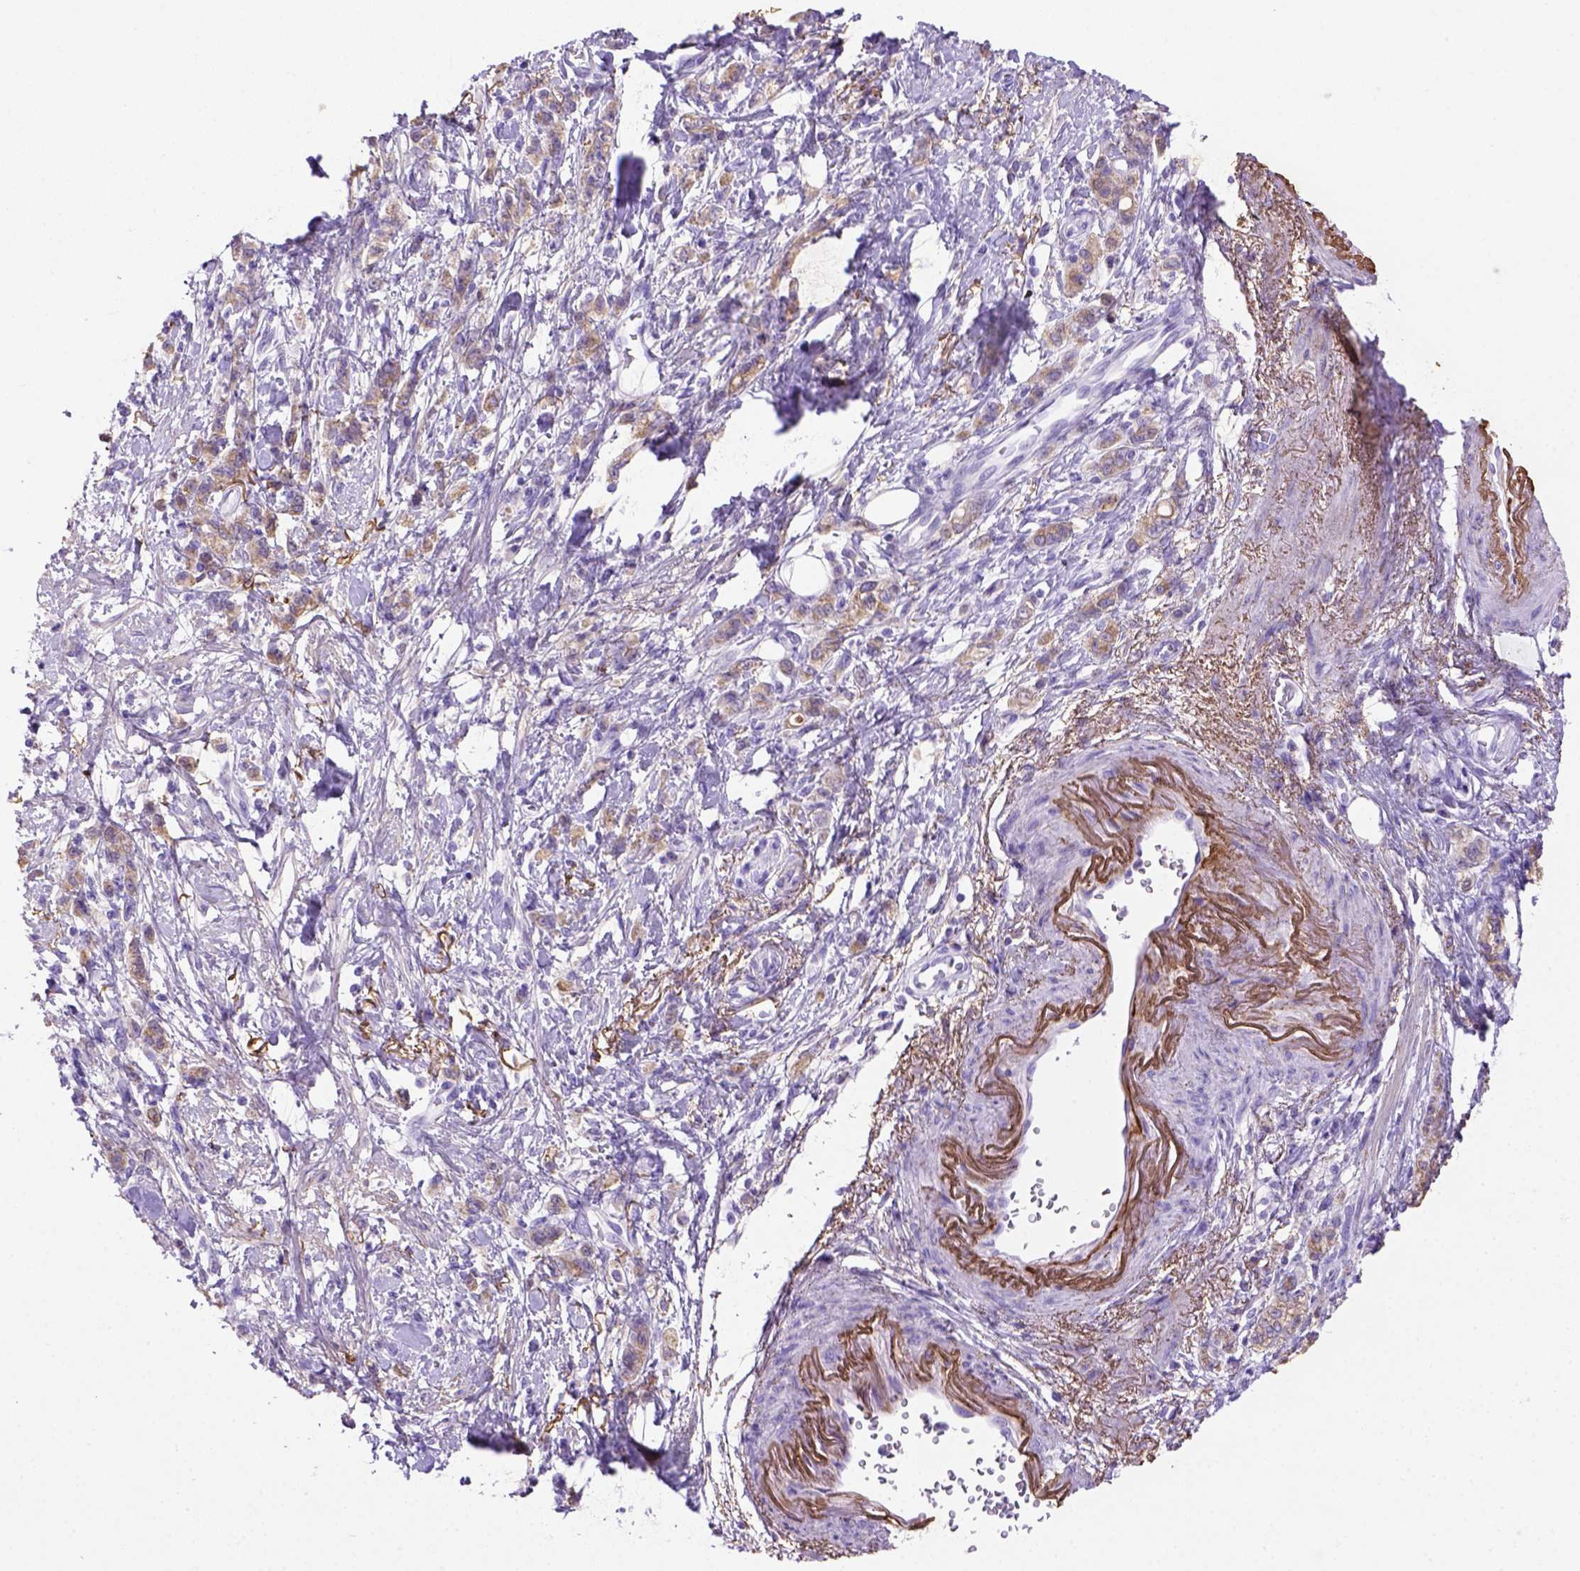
{"staining": {"intensity": "weak", "quantity": ">75%", "location": "cytoplasmic/membranous"}, "tissue": "stomach cancer", "cell_type": "Tumor cells", "image_type": "cancer", "snomed": [{"axis": "morphology", "description": "Adenocarcinoma, NOS"}, {"axis": "topography", "description": "Stomach"}], "caption": "Stomach cancer (adenocarcinoma) was stained to show a protein in brown. There is low levels of weak cytoplasmic/membranous staining in approximately >75% of tumor cells. The protein is shown in brown color, while the nuclei are stained blue.", "gene": "SIRPD", "patient": {"sex": "male", "age": 77}}